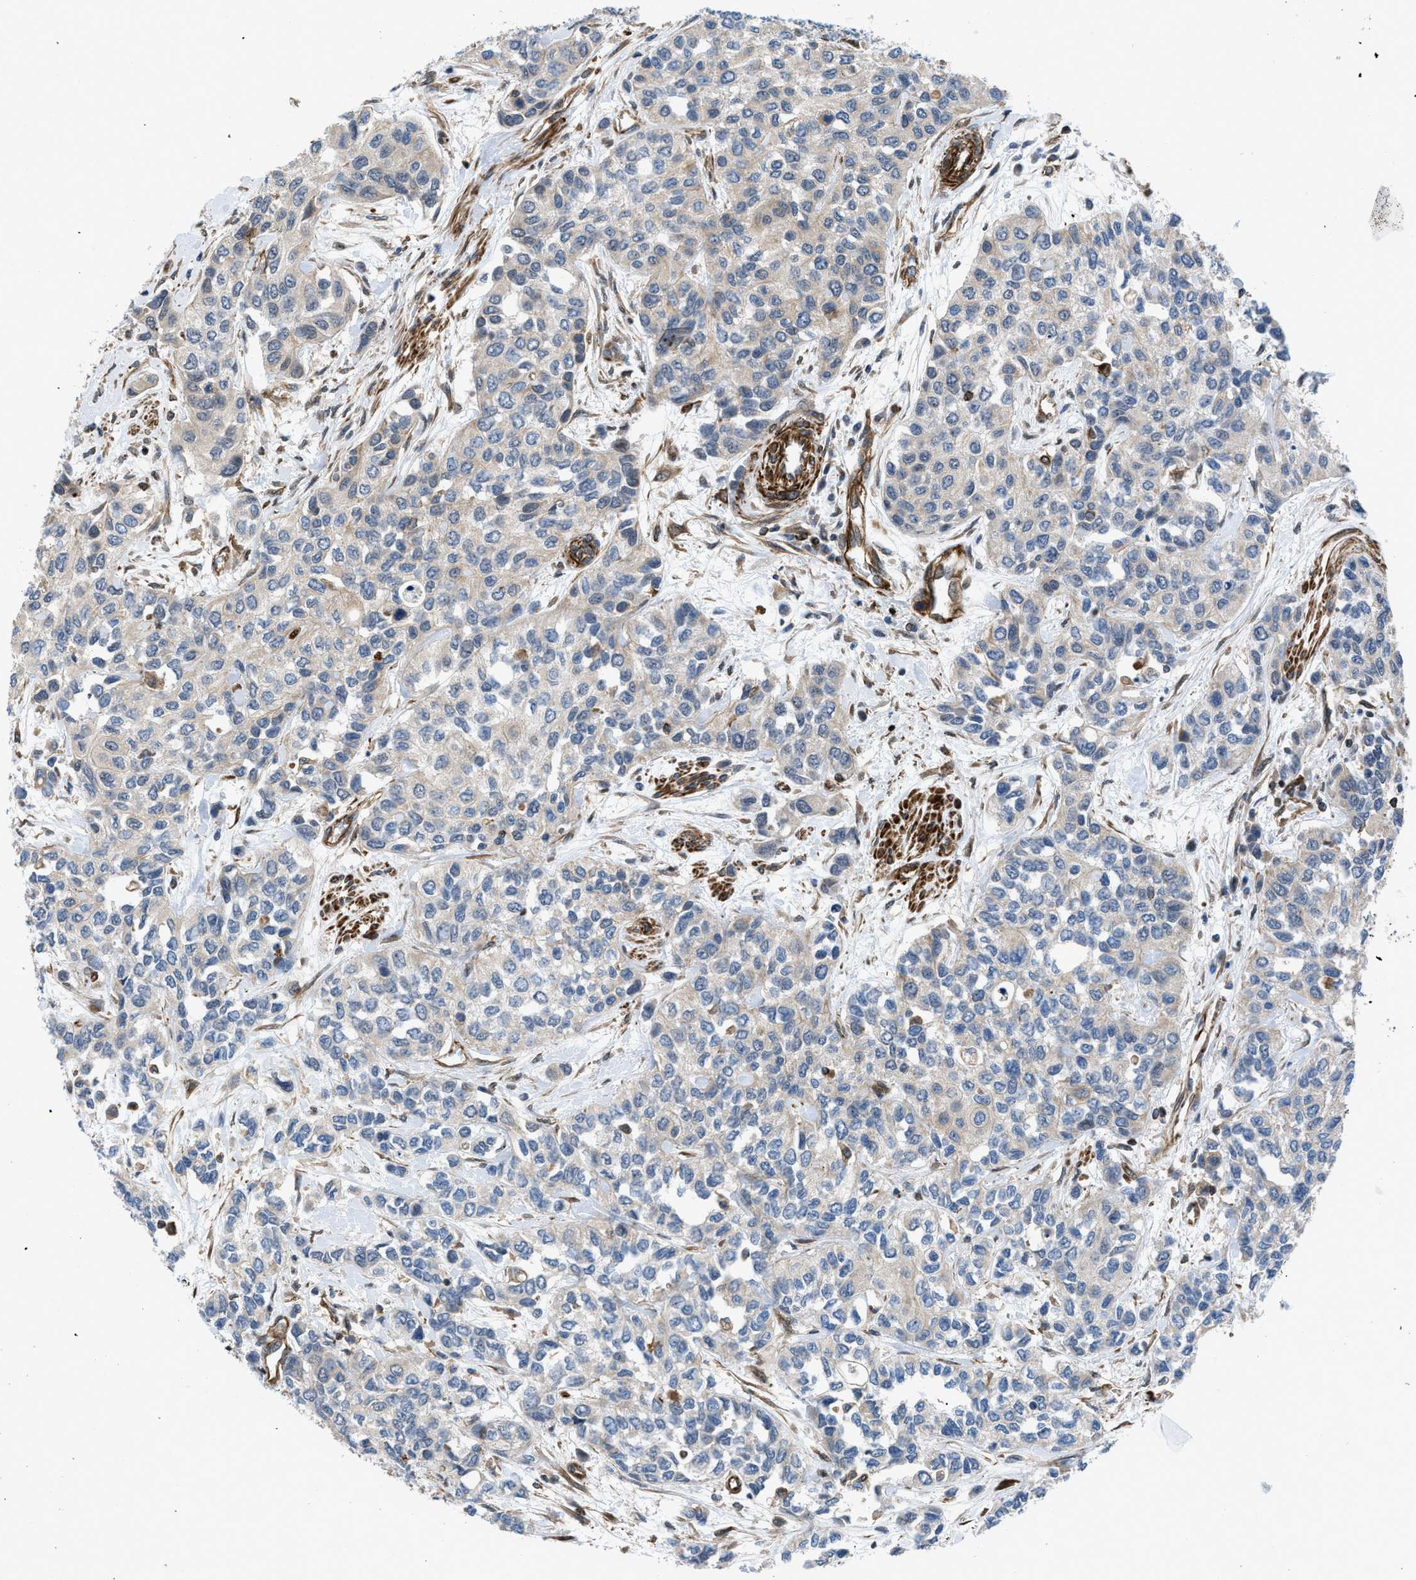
{"staining": {"intensity": "weak", "quantity": "25%-75%", "location": "cytoplasmic/membranous"}, "tissue": "urothelial cancer", "cell_type": "Tumor cells", "image_type": "cancer", "snomed": [{"axis": "morphology", "description": "Urothelial carcinoma, High grade"}, {"axis": "topography", "description": "Urinary bladder"}], "caption": "High-magnification brightfield microscopy of urothelial carcinoma (high-grade) stained with DAB (3,3'-diaminobenzidine) (brown) and counterstained with hematoxylin (blue). tumor cells exhibit weak cytoplasmic/membranous positivity is present in about25%-75% of cells.", "gene": "PTPRE", "patient": {"sex": "female", "age": 56}}